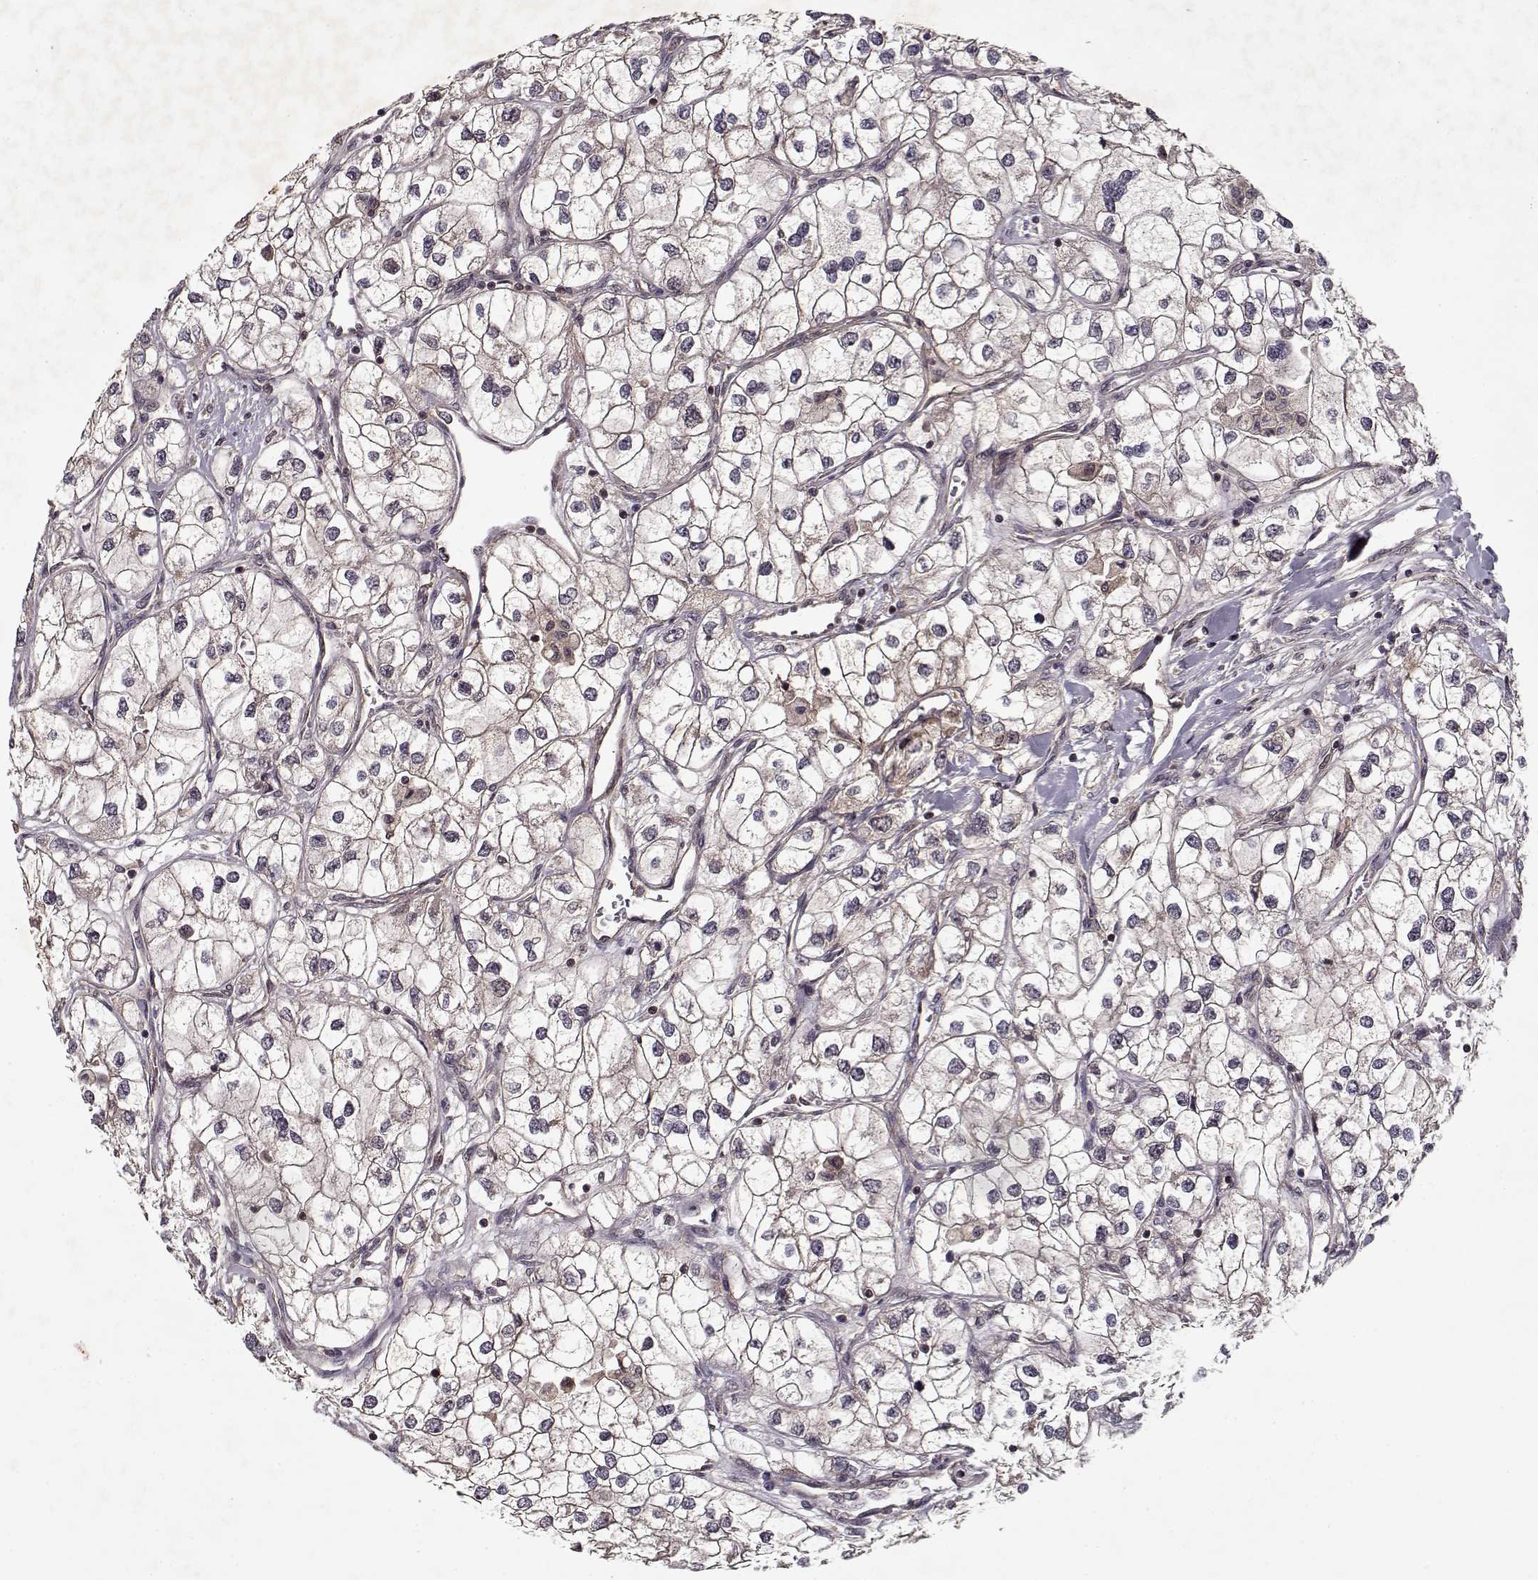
{"staining": {"intensity": "weak", "quantity": ">75%", "location": "cytoplasmic/membranous"}, "tissue": "renal cancer", "cell_type": "Tumor cells", "image_type": "cancer", "snomed": [{"axis": "morphology", "description": "Adenocarcinoma, NOS"}, {"axis": "topography", "description": "Kidney"}], "caption": "Human renal cancer (adenocarcinoma) stained with a protein marker exhibits weak staining in tumor cells.", "gene": "PPP1R12A", "patient": {"sex": "male", "age": 59}}